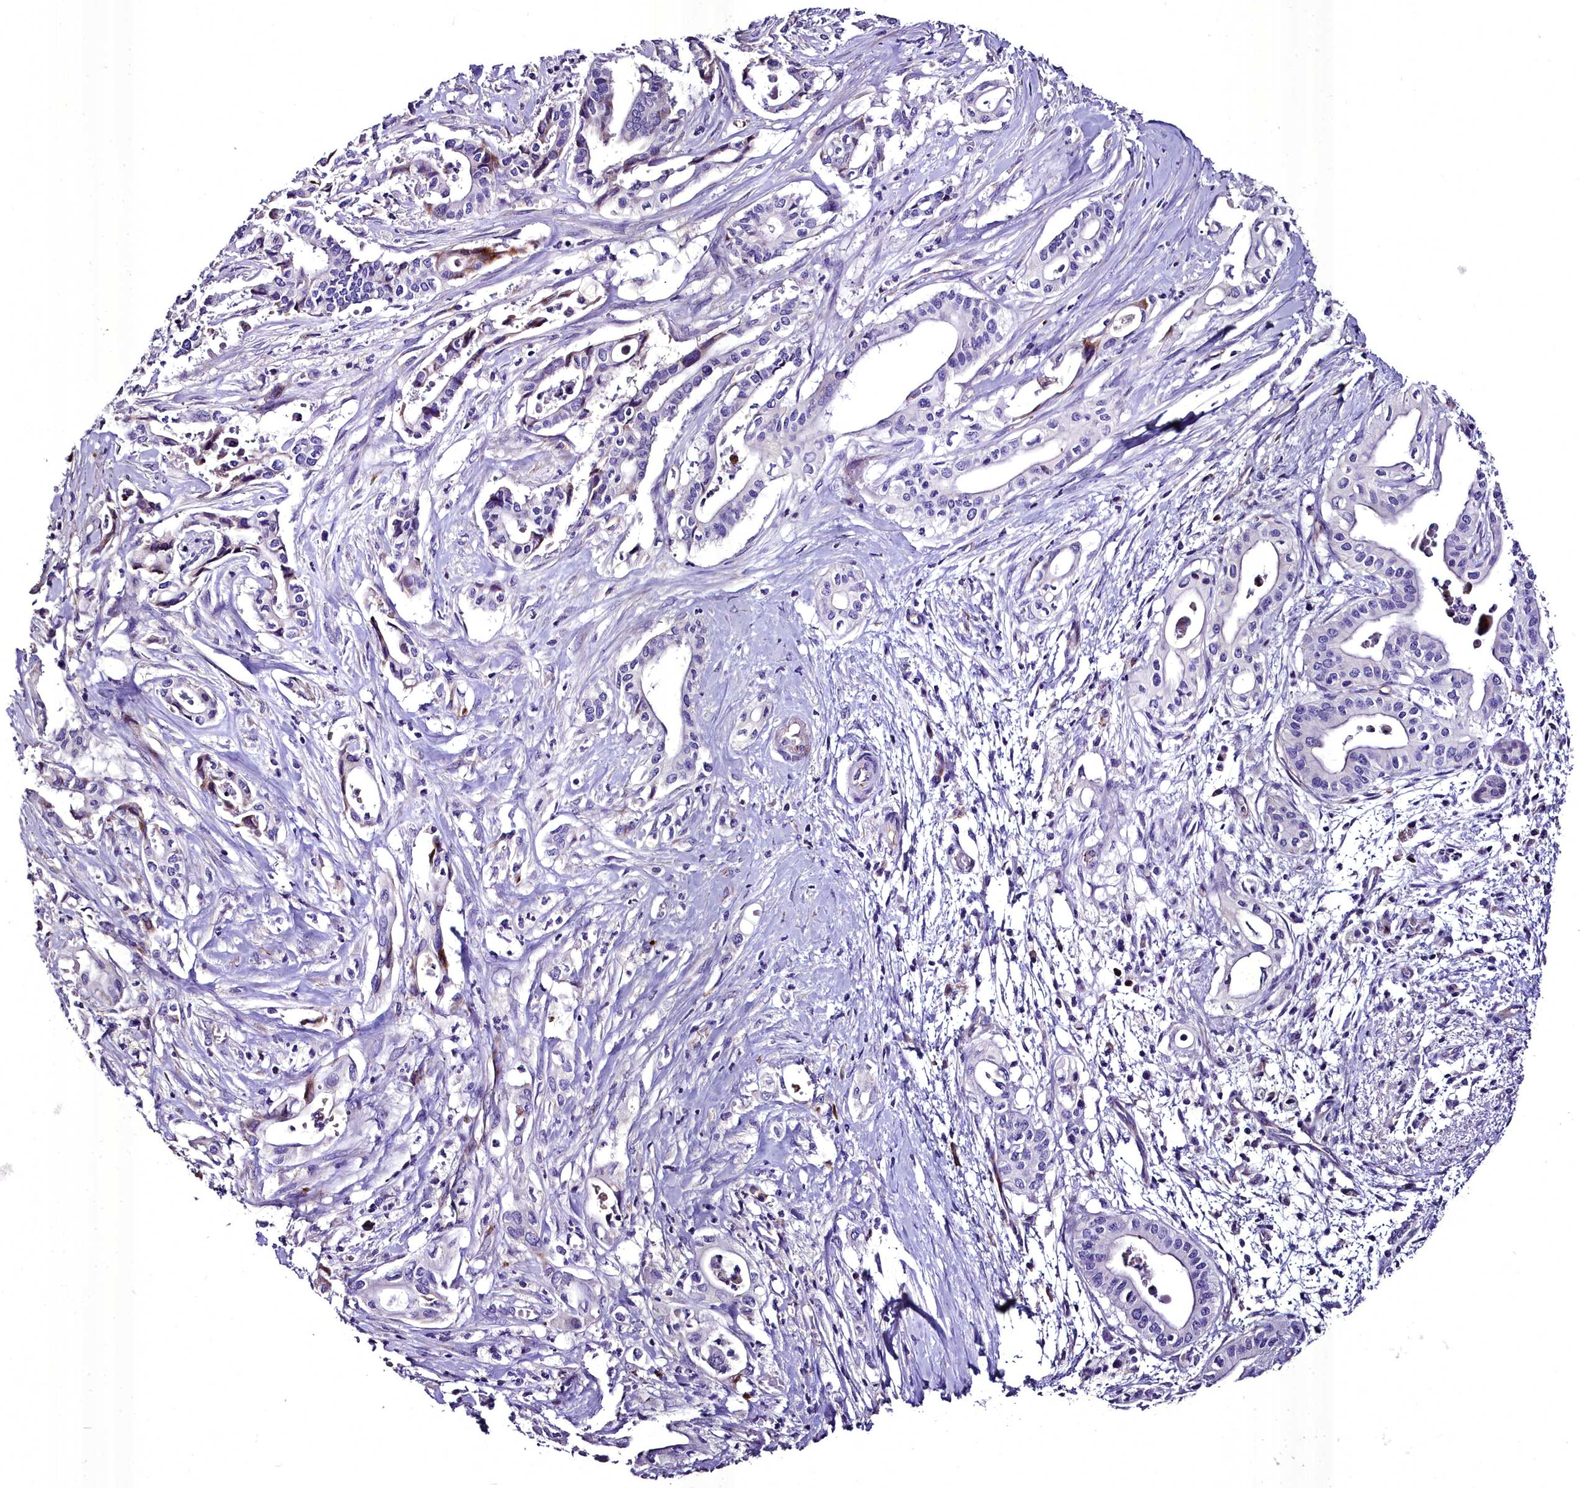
{"staining": {"intensity": "negative", "quantity": "none", "location": "none"}, "tissue": "pancreatic cancer", "cell_type": "Tumor cells", "image_type": "cancer", "snomed": [{"axis": "morphology", "description": "Adenocarcinoma, NOS"}, {"axis": "topography", "description": "Pancreas"}], "caption": "There is no significant positivity in tumor cells of pancreatic cancer.", "gene": "MS4A18", "patient": {"sex": "female", "age": 77}}